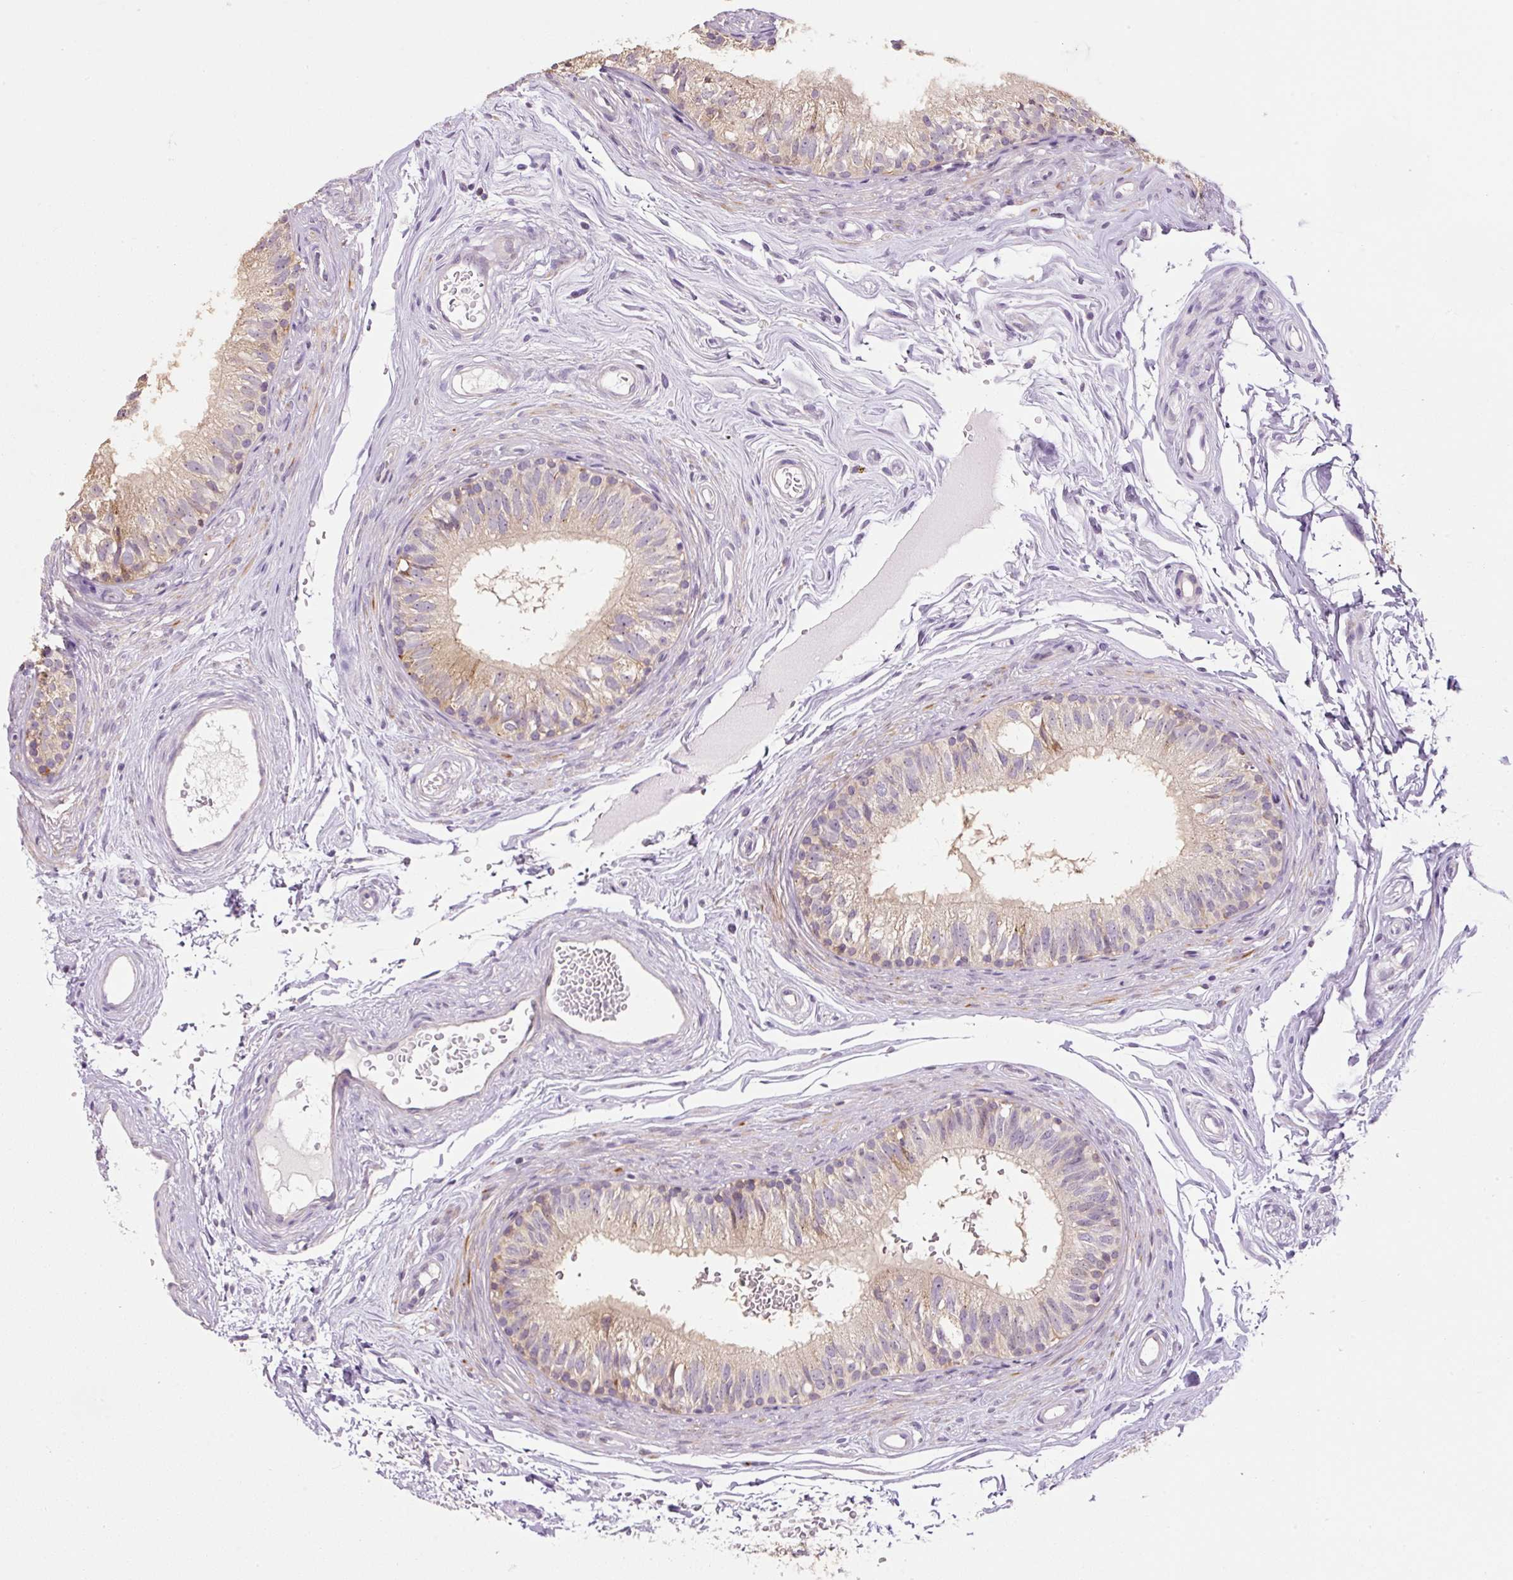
{"staining": {"intensity": "moderate", "quantity": "25%-75%", "location": "cytoplasmic/membranous"}, "tissue": "epididymis", "cell_type": "Glandular cells", "image_type": "normal", "snomed": [{"axis": "morphology", "description": "Normal tissue, NOS"}, {"axis": "topography", "description": "Epididymis"}], "caption": "Epididymis stained with DAB (3,3'-diaminobenzidine) IHC reveals medium levels of moderate cytoplasmic/membranous positivity in approximately 25%-75% of glandular cells.", "gene": "HAX1", "patient": {"sex": "male", "age": 45}}